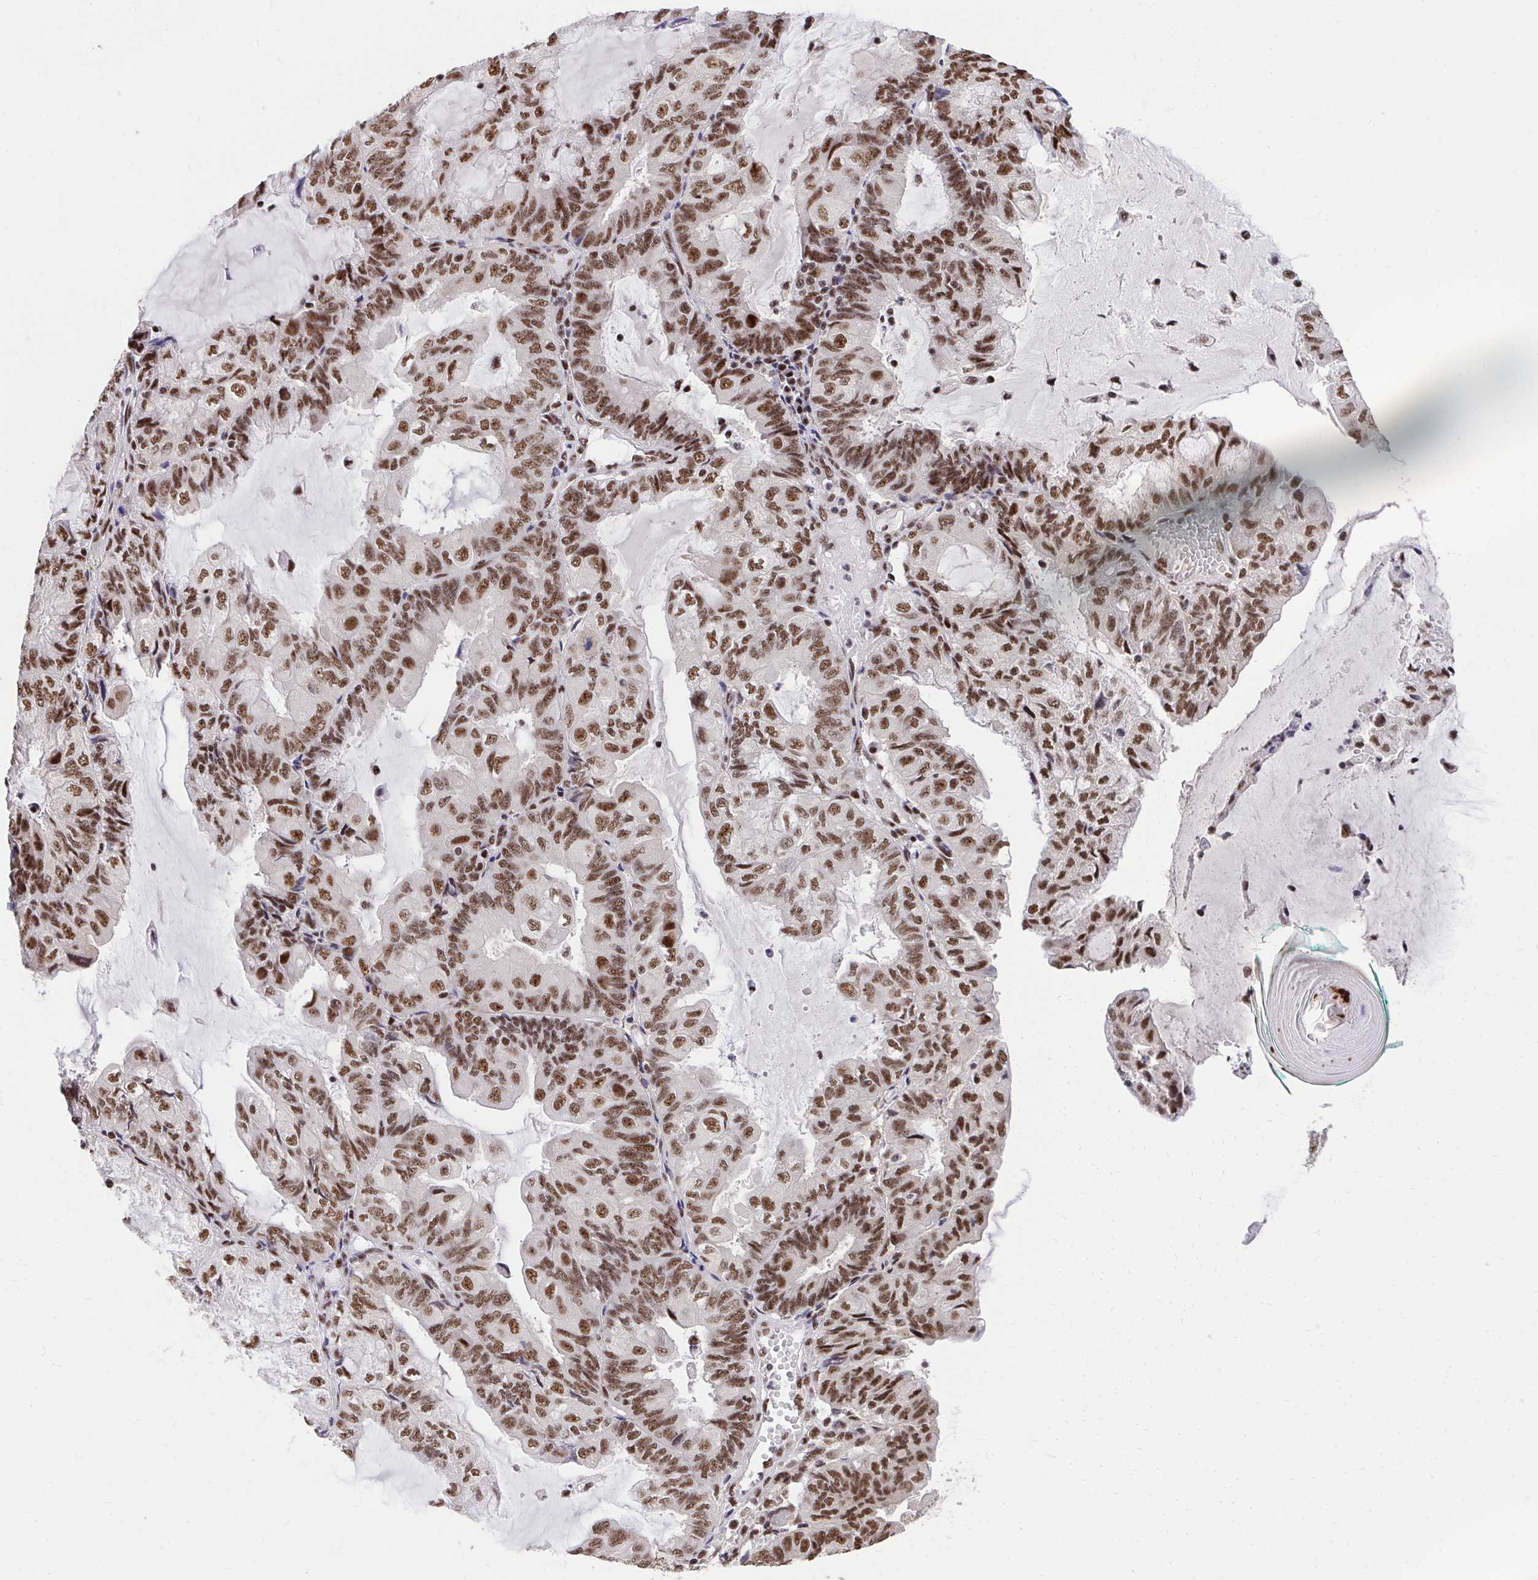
{"staining": {"intensity": "strong", "quantity": ">75%", "location": "nuclear"}, "tissue": "endometrial cancer", "cell_type": "Tumor cells", "image_type": "cancer", "snomed": [{"axis": "morphology", "description": "Adenocarcinoma, NOS"}, {"axis": "topography", "description": "Endometrium"}], "caption": "Immunohistochemistry (IHC) staining of endometrial cancer (adenocarcinoma), which exhibits high levels of strong nuclear staining in about >75% of tumor cells indicating strong nuclear protein staining. The staining was performed using DAB (brown) for protein detection and nuclei were counterstained in hematoxylin (blue).", "gene": "SYNE4", "patient": {"sex": "female", "age": 81}}